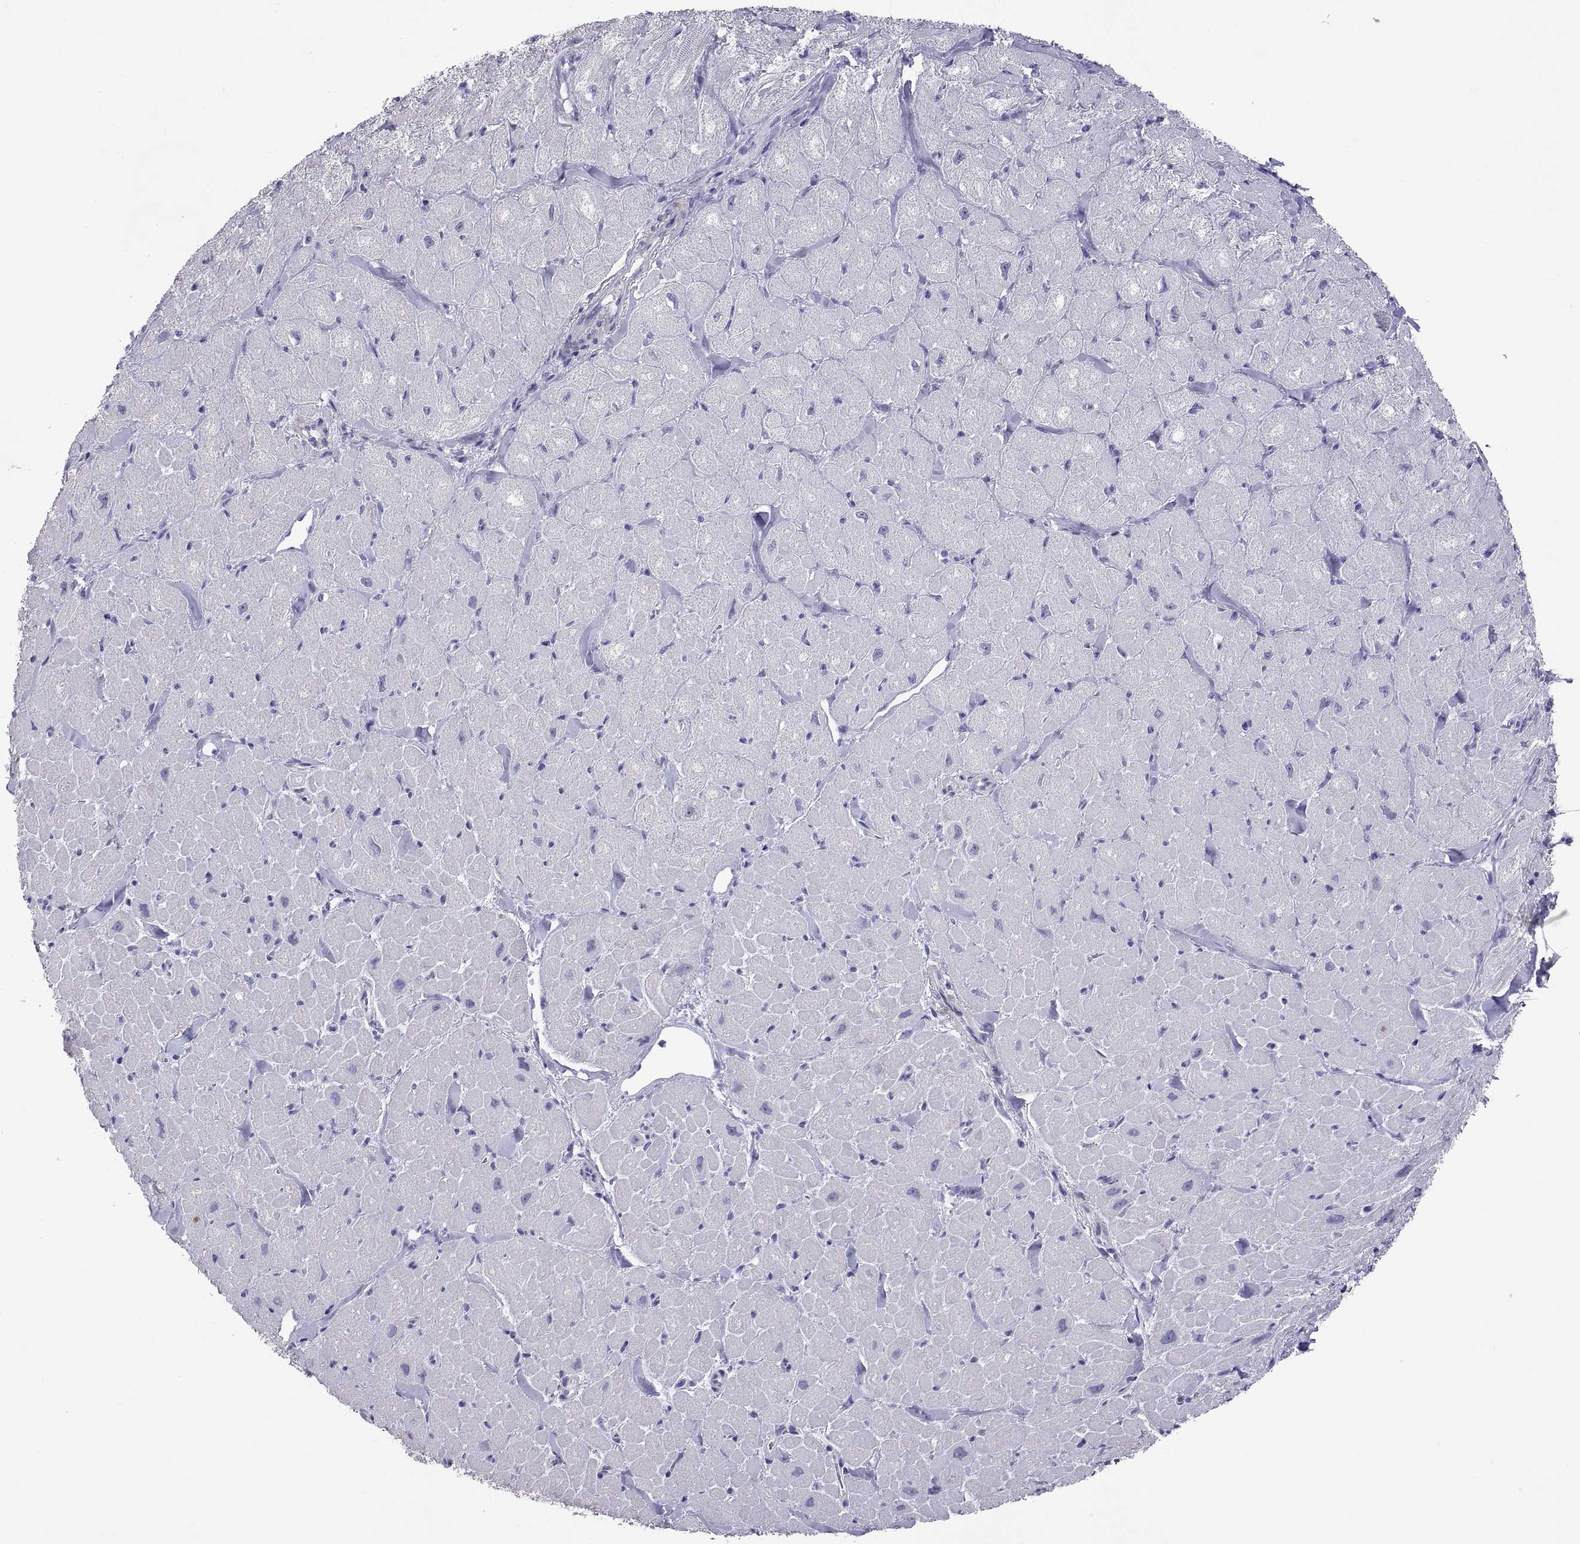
{"staining": {"intensity": "negative", "quantity": "none", "location": "none"}, "tissue": "heart muscle", "cell_type": "Cardiomyocytes", "image_type": "normal", "snomed": [{"axis": "morphology", "description": "Normal tissue, NOS"}, {"axis": "topography", "description": "Heart"}], "caption": "Benign heart muscle was stained to show a protein in brown. There is no significant positivity in cardiomyocytes.", "gene": "BSPH1", "patient": {"sex": "male", "age": 60}}